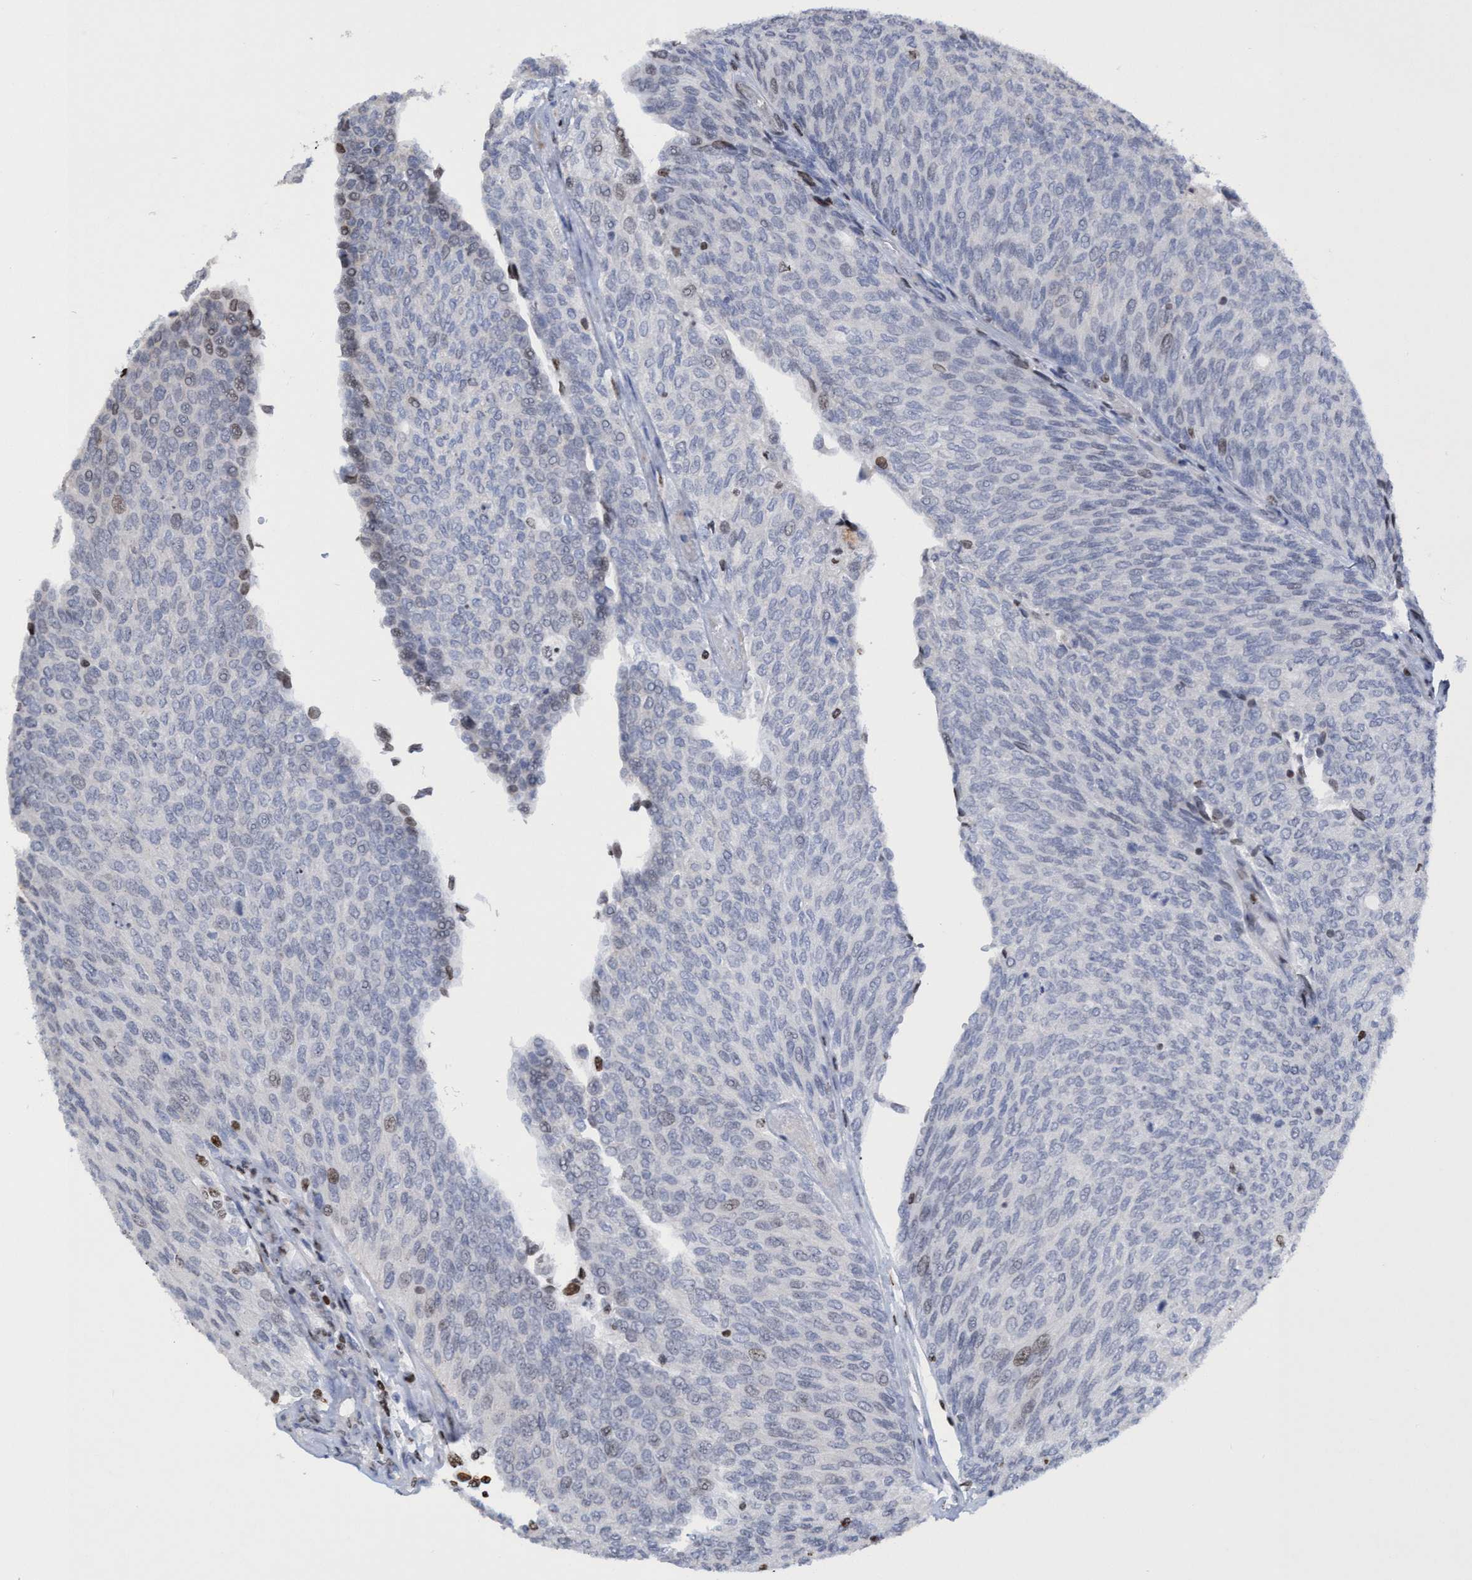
{"staining": {"intensity": "moderate", "quantity": "<25%", "location": "nuclear"}, "tissue": "urothelial cancer", "cell_type": "Tumor cells", "image_type": "cancer", "snomed": [{"axis": "morphology", "description": "Urothelial carcinoma, Low grade"}, {"axis": "topography", "description": "Urinary bladder"}], "caption": "The histopathology image reveals staining of urothelial carcinoma (low-grade), revealing moderate nuclear protein expression (brown color) within tumor cells. (IHC, brightfield microscopy, high magnification).", "gene": "CBX2", "patient": {"sex": "female", "age": 79}}